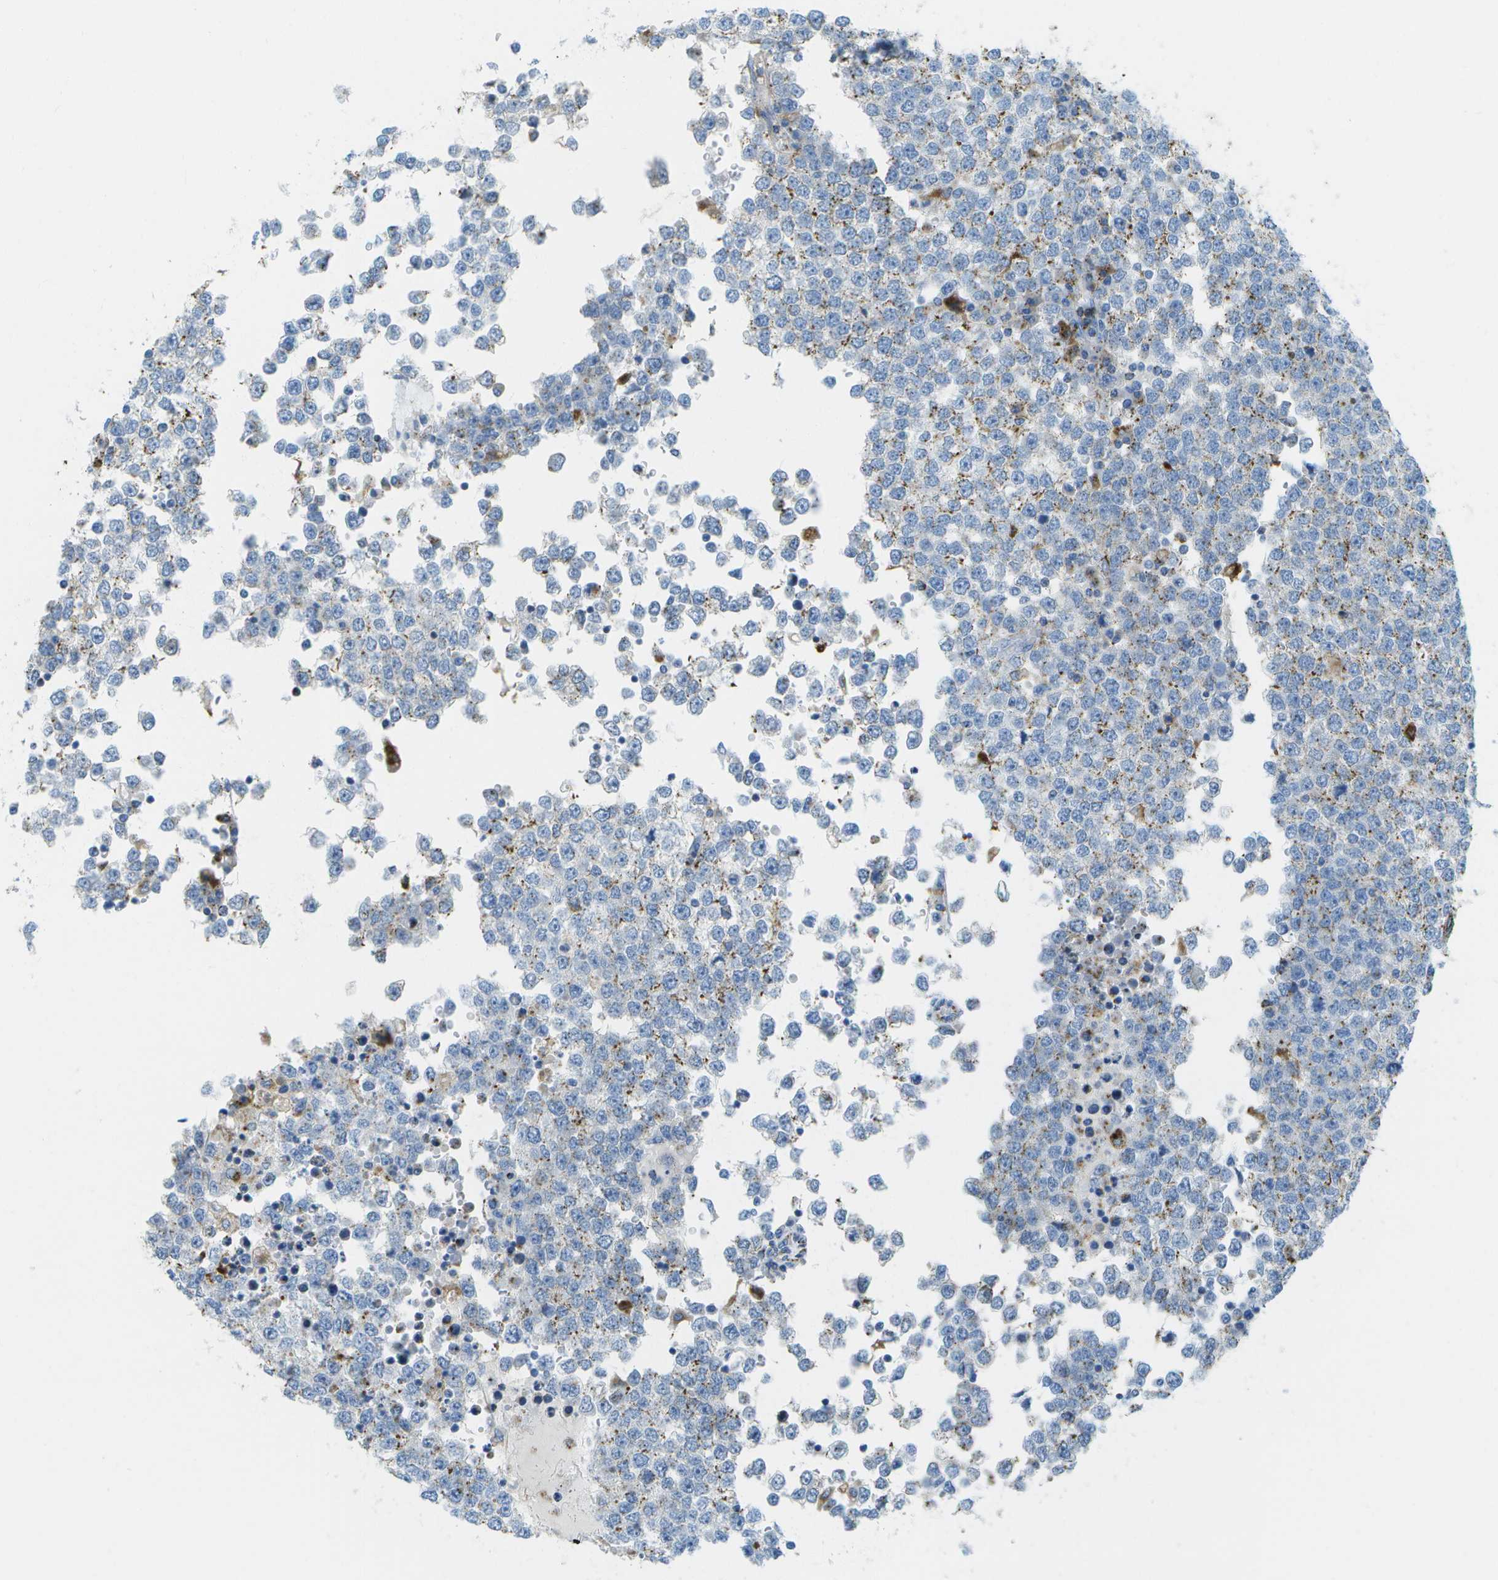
{"staining": {"intensity": "weak", "quantity": "25%-75%", "location": "cytoplasmic/membranous"}, "tissue": "testis cancer", "cell_type": "Tumor cells", "image_type": "cancer", "snomed": [{"axis": "morphology", "description": "Seminoma, NOS"}, {"axis": "topography", "description": "Testis"}], "caption": "Protein analysis of testis cancer tissue displays weak cytoplasmic/membranous staining in about 25%-75% of tumor cells.", "gene": "PRCP", "patient": {"sex": "male", "age": 65}}